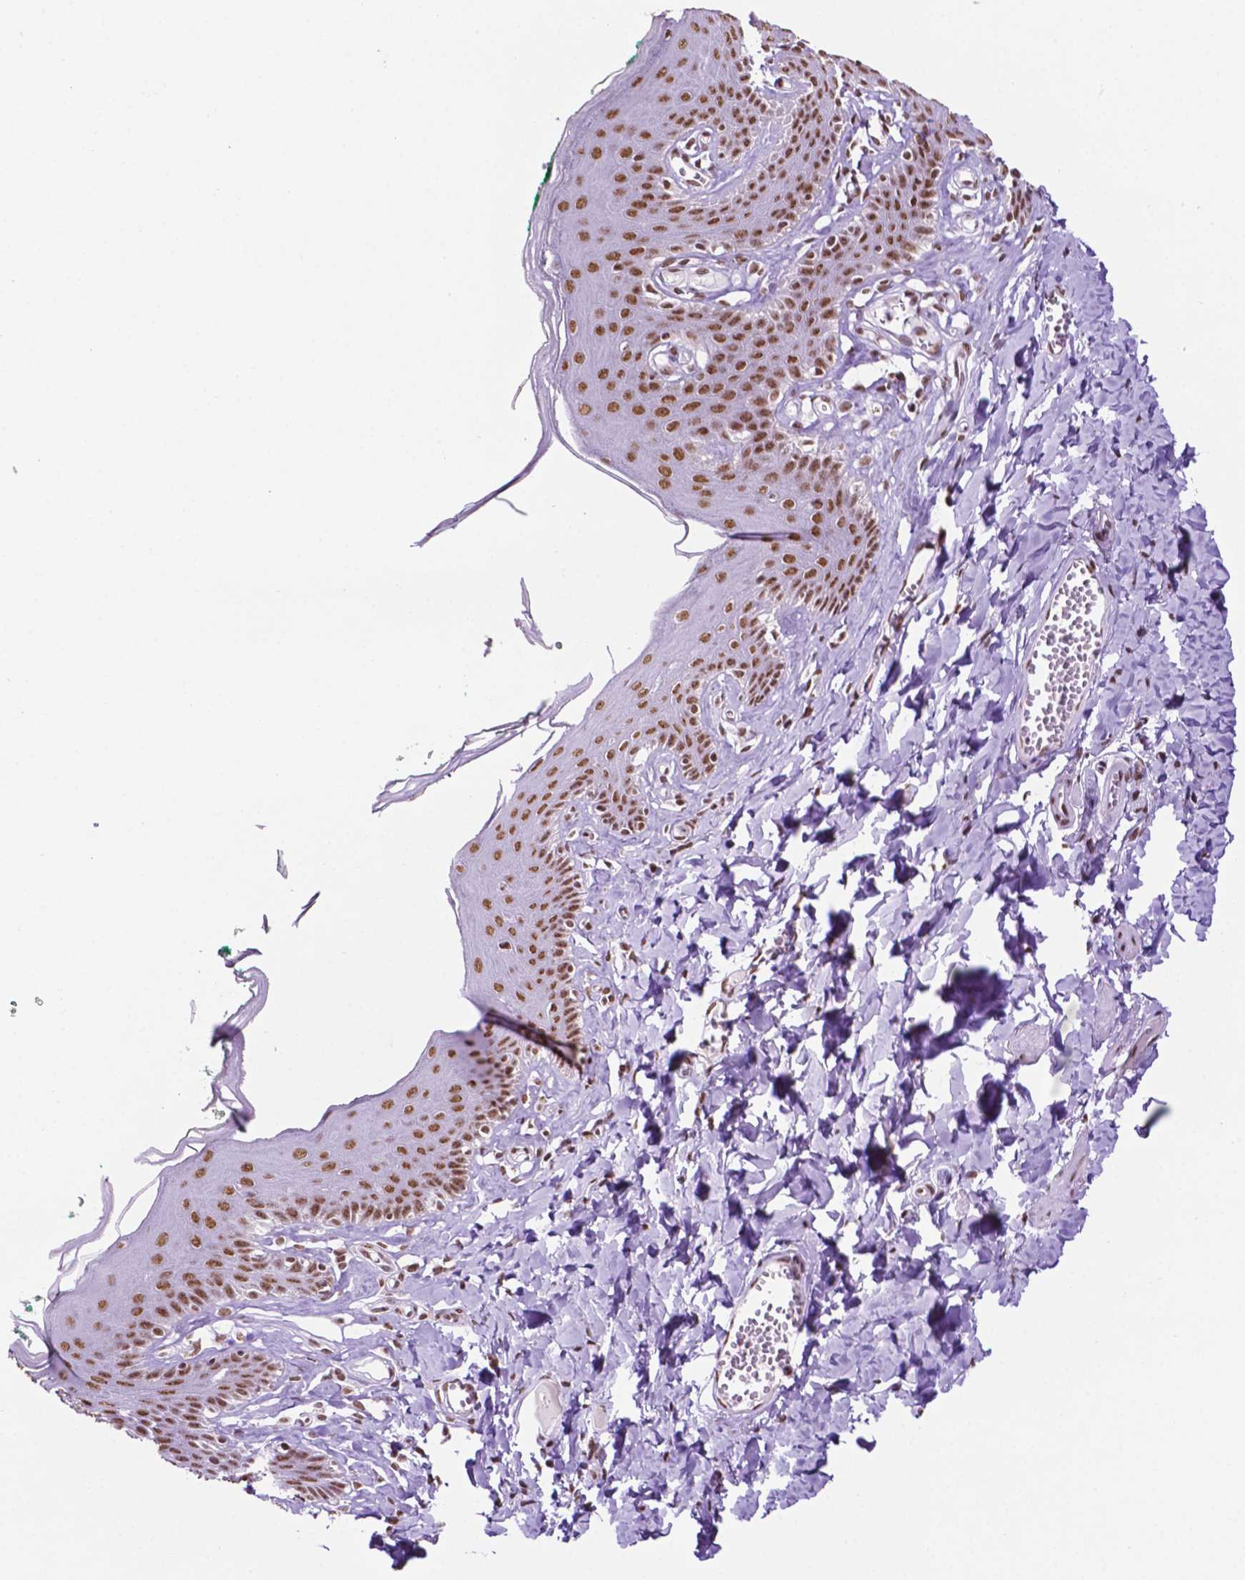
{"staining": {"intensity": "strong", "quantity": ">75%", "location": "nuclear"}, "tissue": "skin", "cell_type": "Epidermal cells", "image_type": "normal", "snomed": [{"axis": "morphology", "description": "Normal tissue, NOS"}, {"axis": "topography", "description": "Vulva"}, {"axis": "topography", "description": "Peripheral nerve tissue"}], "caption": "An immunohistochemistry (IHC) micrograph of benign tissue is shown. Protein staining in brown labels strong nuclear positivity in skin within epidermal cells. (DAB (3,3'-diaminobenzidine) = brown stain, brightfield microscopy at high magnification).", "gene": "CCAR2", "patient": {"sex": "female", "age": 66}}